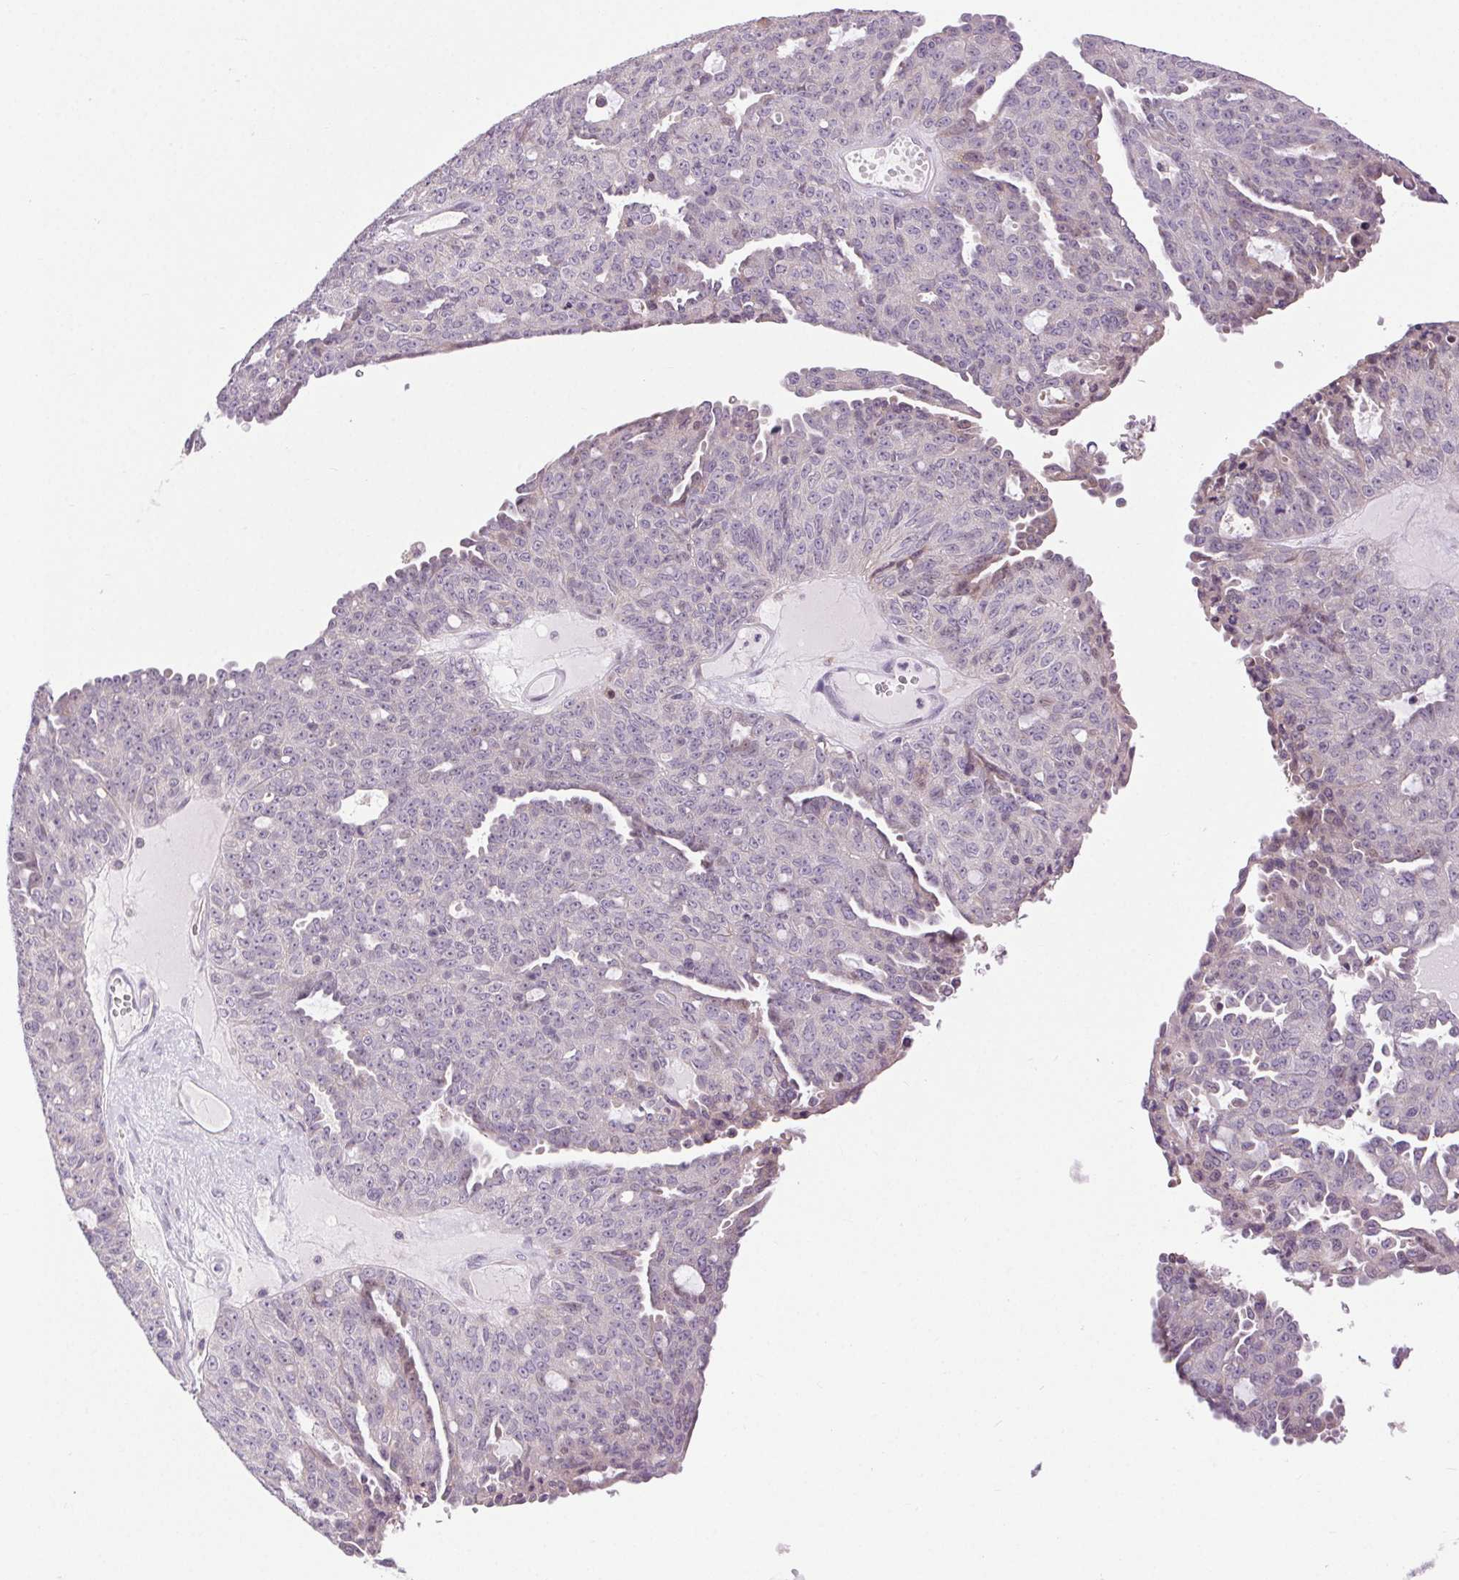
{"staining": {"intensity": "negative", "quantity": "none", "location": "none"}, "tissue": "ovarian cancer", "cell_type": "Tumor cells", "image_type": "cancer", "snomed": [{"axis": "morphology", "description": "Cystadenocarcinoma, serous, NOS"}, {"axis": "topography", "description": "Ovary"}], "caption": "This is an immunohistochemistry (IHC) micrograph of human ovarian cancer (serous cystadenocarcinoma). There is no positivity in tumor cells.", "gene": "SYT11", "patient": {"sex": "female", "age": 71}}